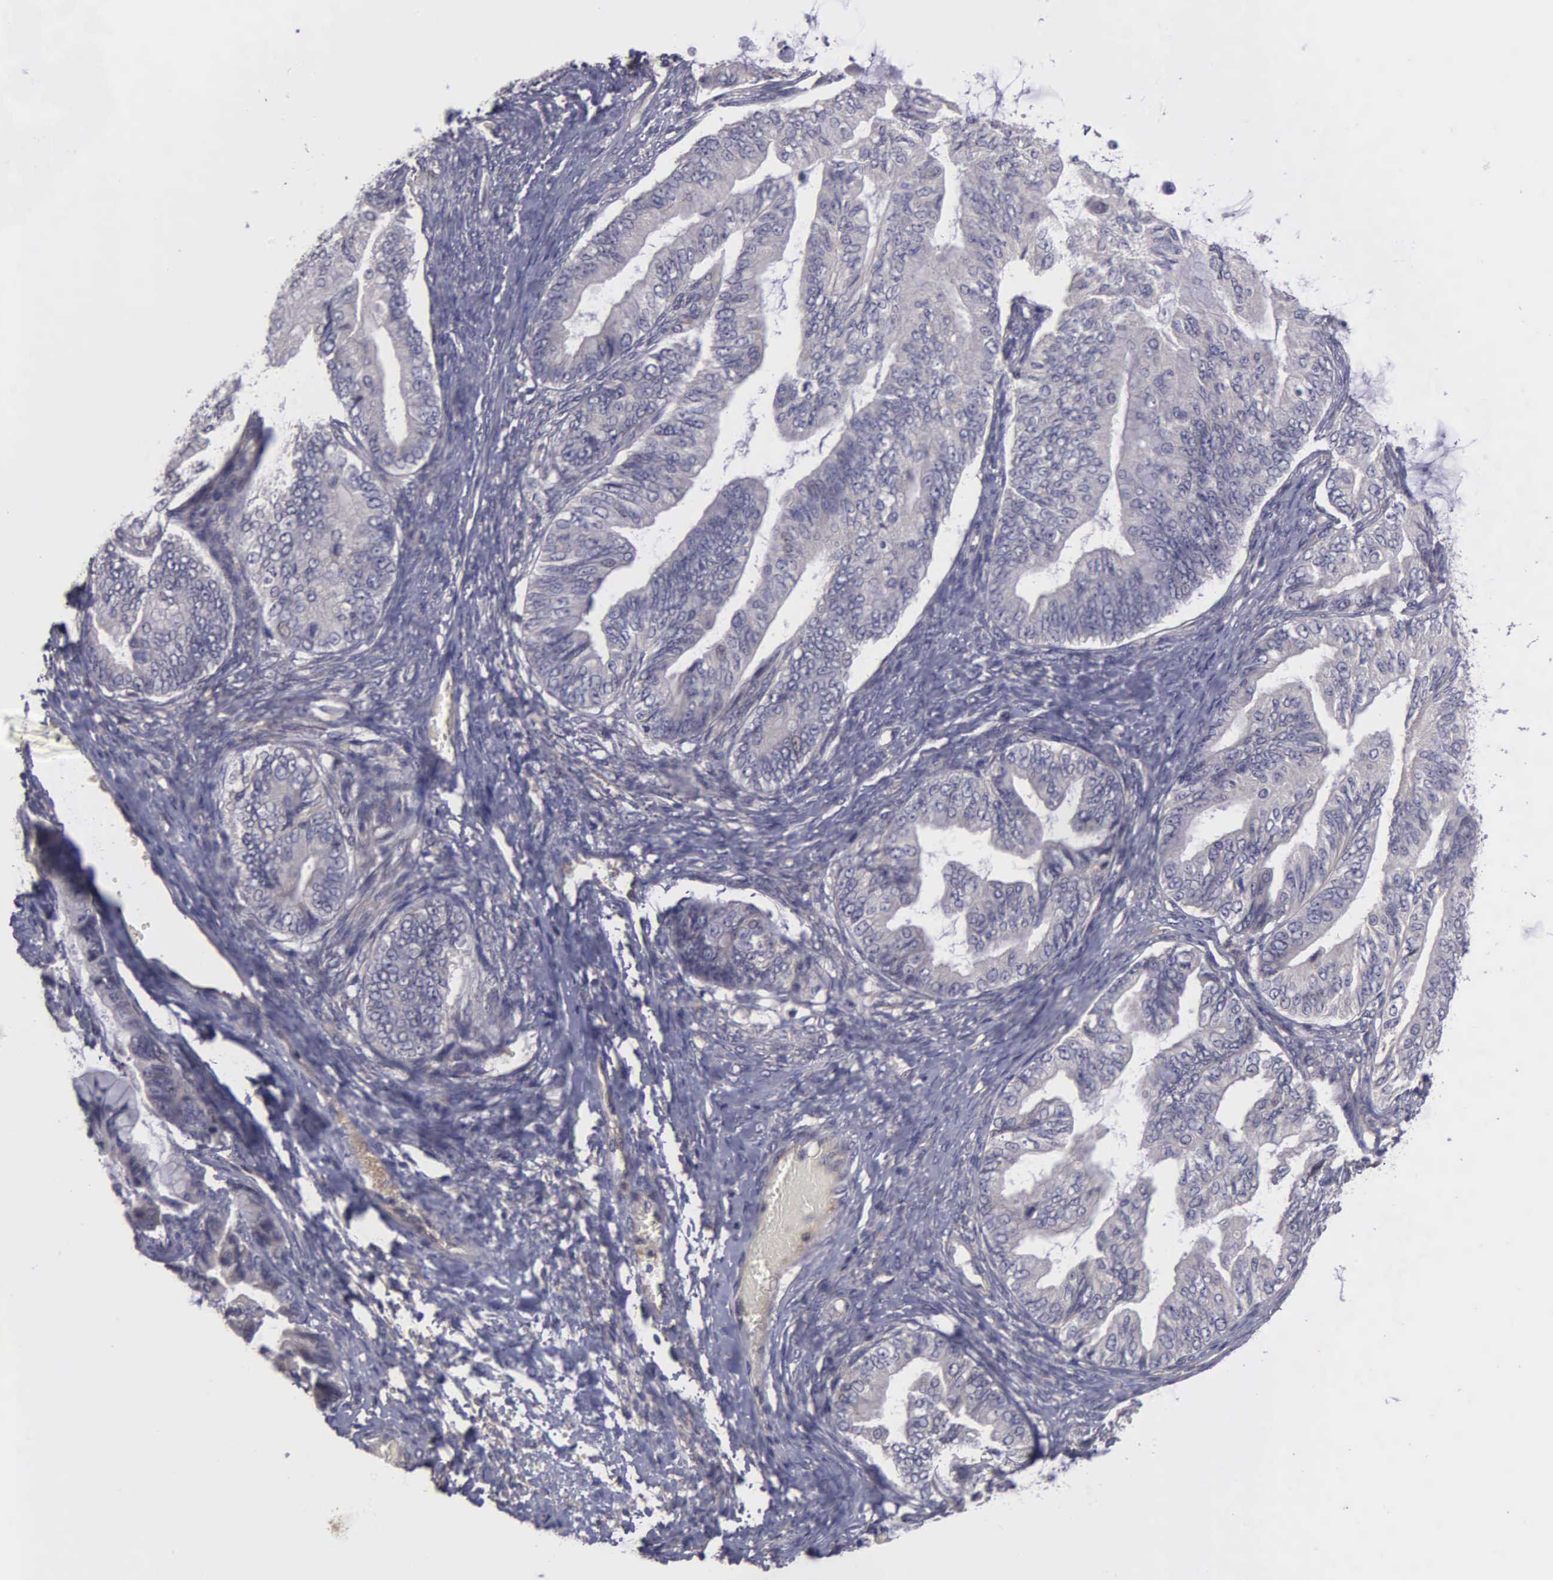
{"staining": {"intensity": "negative", "quantity": "none", "location": "none"}, "tissue": "ovarian cancer", "cell_type": "Tumor cells", "image_type": "cancer", "snomed": [{"axis": "morphology", "description": "Cystadenocarcinoma, mucinous, NOS"}, {"axis": "topography", "description": "Ovary"}], "caption": "Immunohistochemistry of ovarian cancer exhibits no staining in tumor cells.", "gene": "RTL10", "patient": {"sex": "female", "age": 36}}